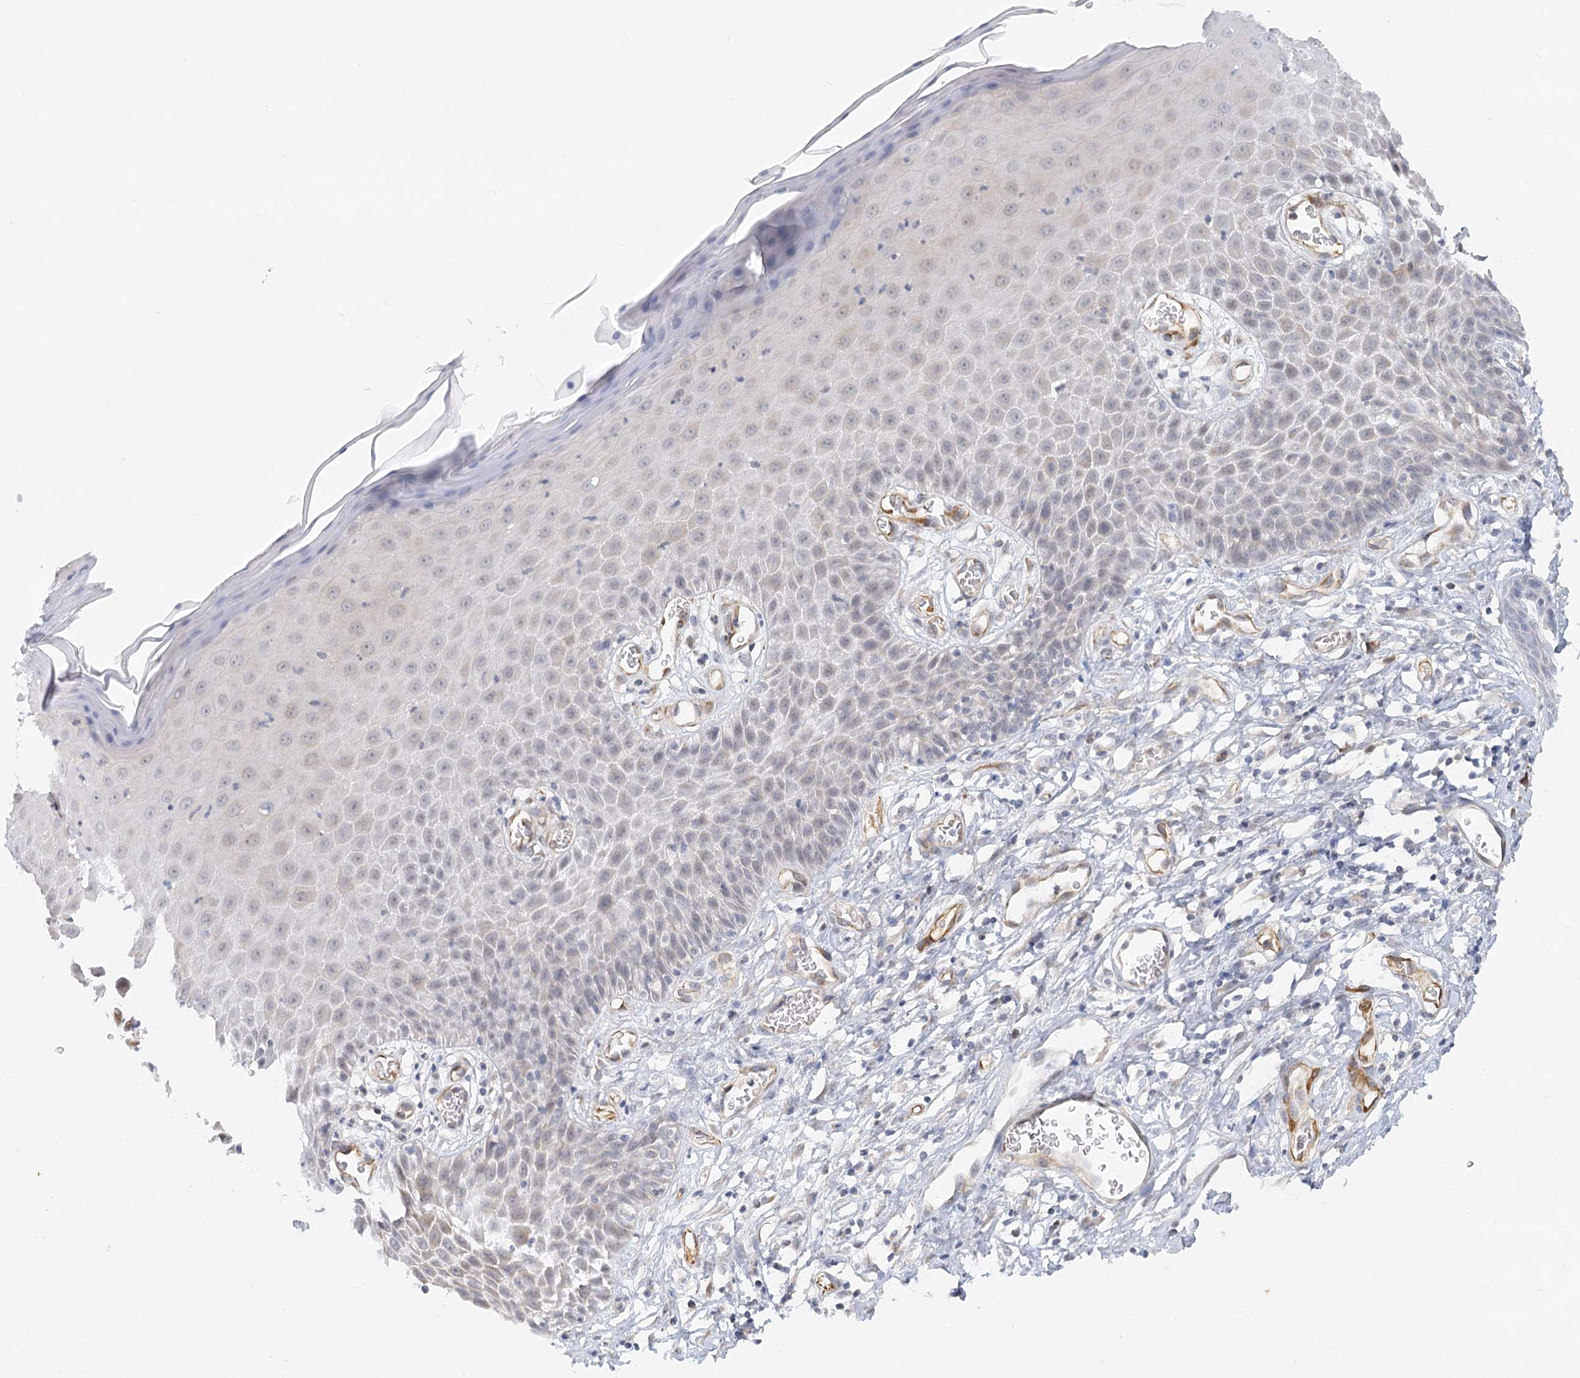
{"staining": {"intensity": "weak", "quantity": "<25%", "location": "cytoplasmic/membranous"}, "tissue": "skin", "cell_type": "Epidermal cells", "image_type": "normal", "snomed": [{"axis": "morphology", "description": "Normal tissue, NOS"}, {"axis": "topography", "description": "Vulva"}], "caption": "The IHC histopathology image has no significant staining in epidermal cells of skin. (Stains: DAB (3,3'-diaminobenzidine) immunohistochemistry (IHC) with hematoxylin counter stain, Microscopy: brightfield microscopy at high magnification).", "gene": "NELL2", "patient": {"sex": "female", "age": 68}}